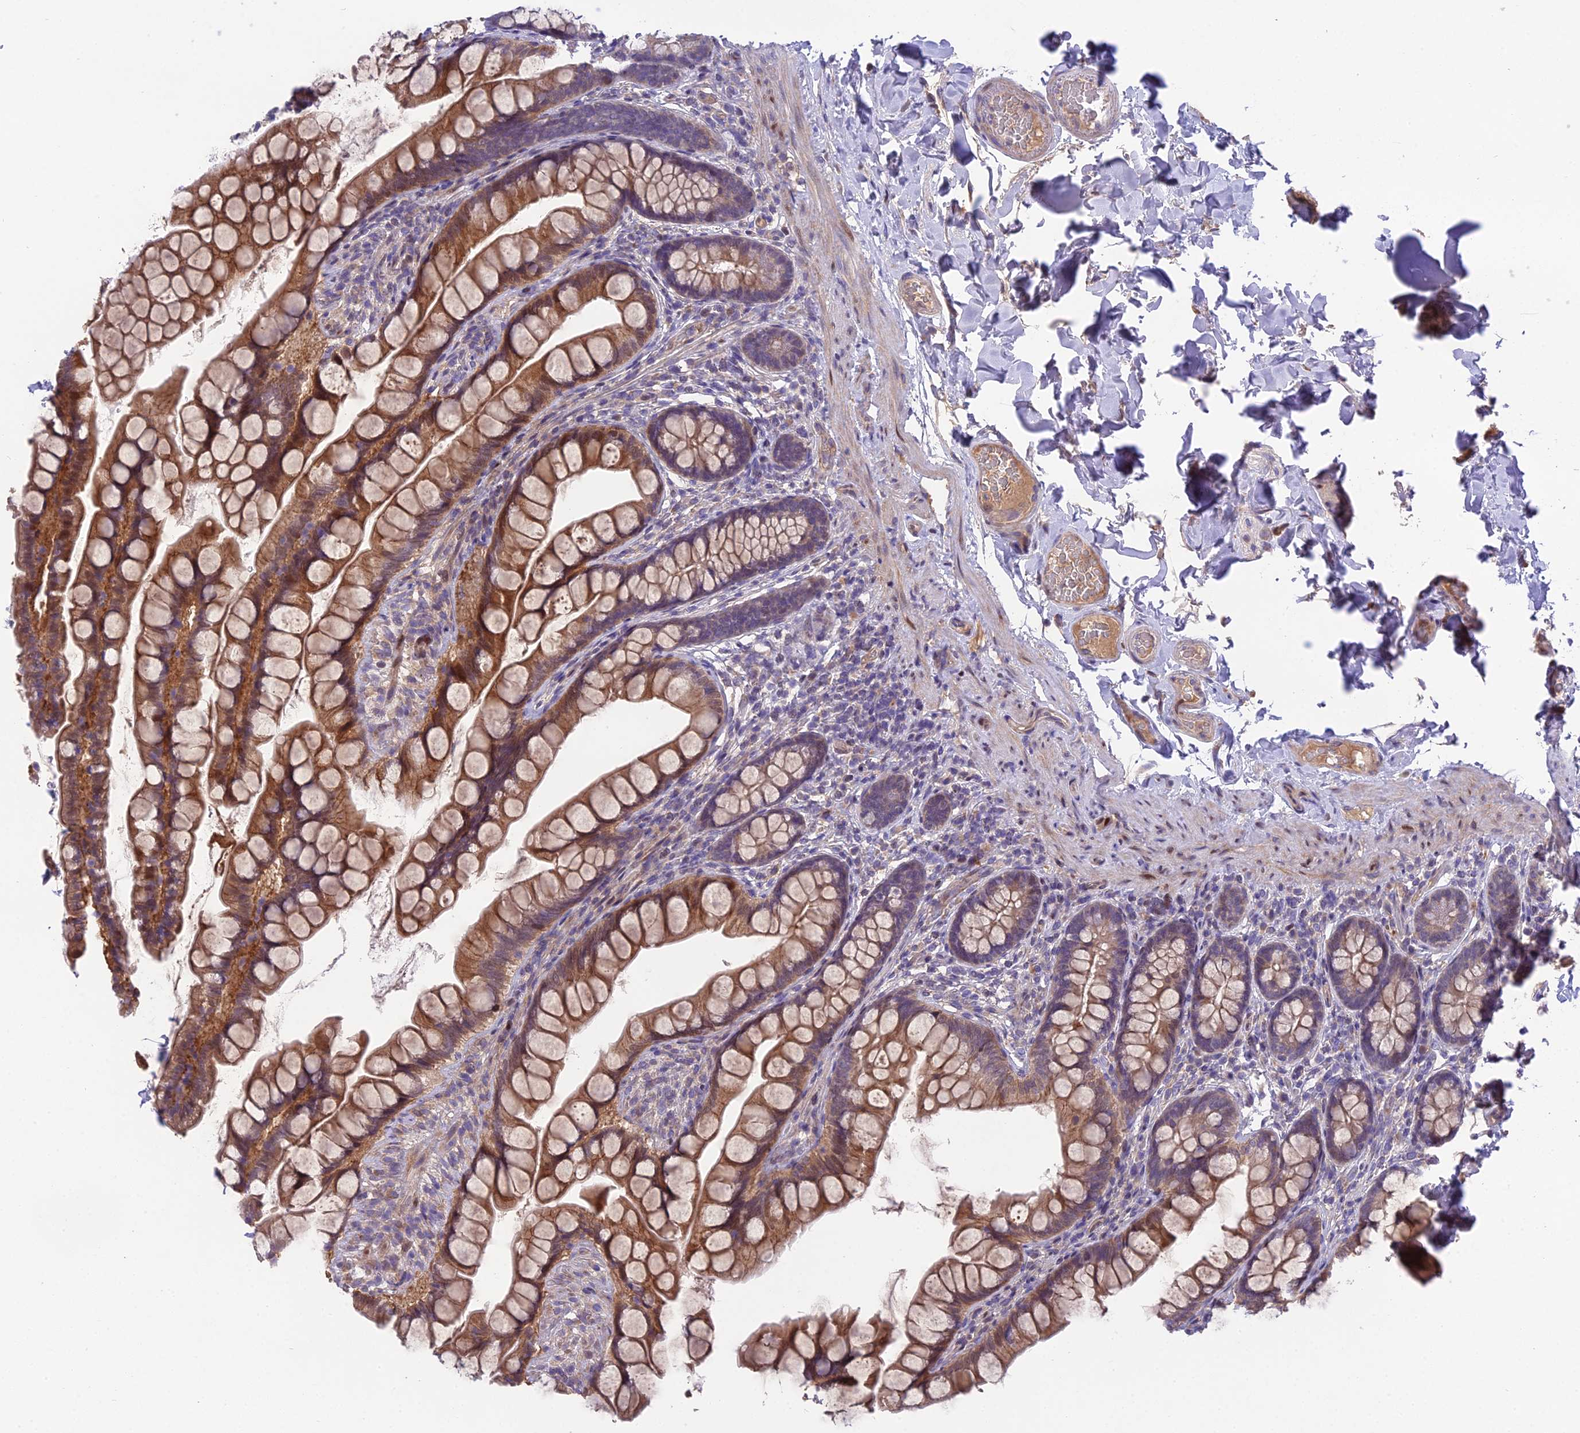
{"staining": {"intensity": "moderate", "quantity": ">75%", "location": "cytoplasmic/membranous"}, "tissue": "small intestine", "cell_type": "Glandular cells", "image_type": "normal", "snomed": [{"axis": "morphology", "description": "Normal tissue, NOS"}, {"axis": "topography", "description": "Small intestine"}], "caption": "Immunohistochemistry of normal human small intestine shows medium levels of moderate cytoplasmic/membranous staining in approximately >75% of glandular cells. The protein is shown in brown color, while the nuclei are stained blue.", "gene": "PUS10", "patient": {"sex": "male", "age": 70}}